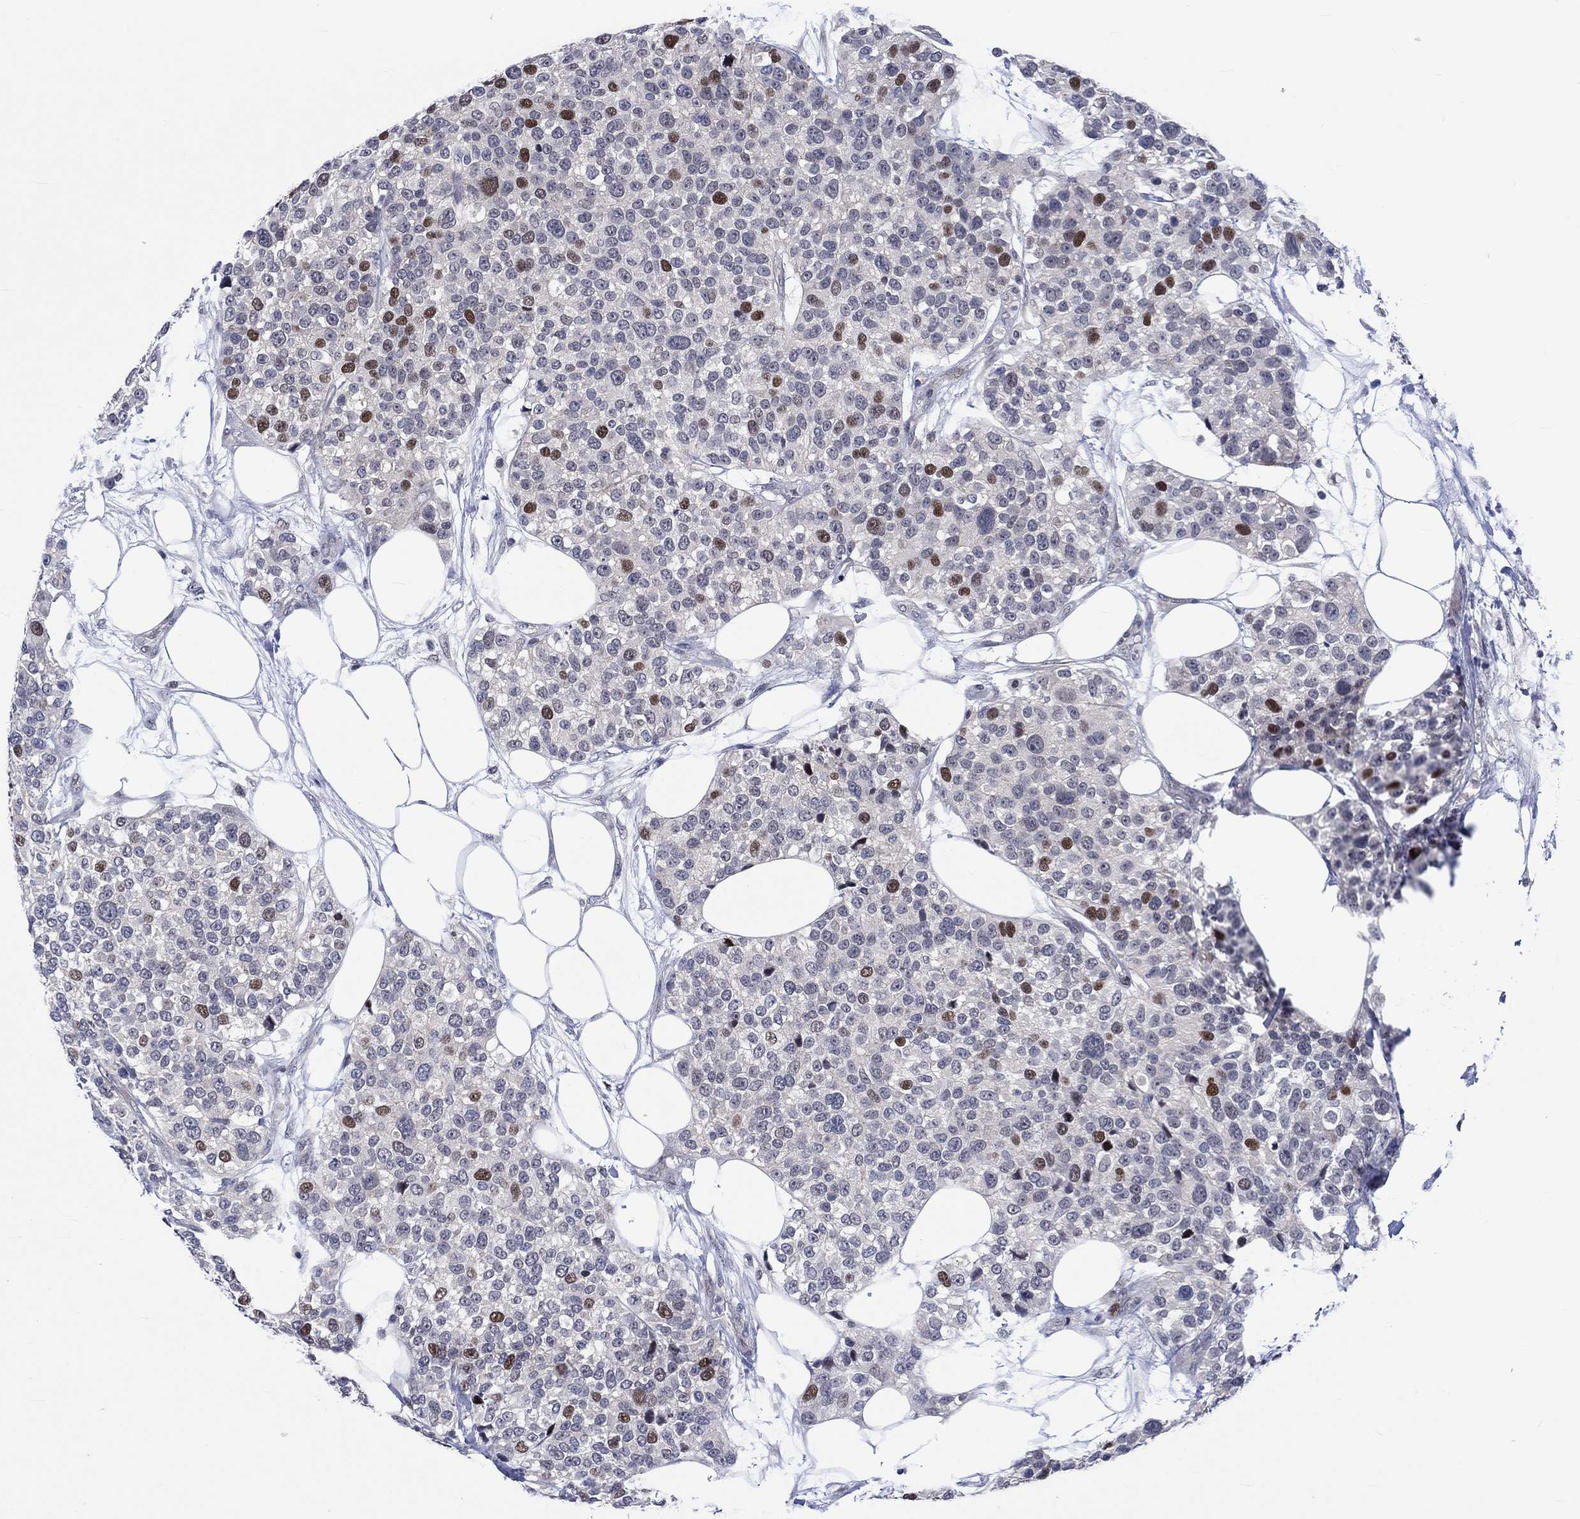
{"staining": {"intensity": "strong", "quantity": "<25%", "location": "nuclear"}, "tissue": "urothelial cancer", "cell_type": "Tumor cells", "image_type": "cancer", "snomed": [{"axis": "morphology", "description": "Urothelial carcinoma, High grade"}, {"axis": "topography", "description": "Urinary bladder"}], "caption": "Protein expression by IHC shows strong nuclear staining in about <25% of tumor cells in urothelial cancer.", "gene": "E2F8", "patient": {"sex": "male", "age": 77}}